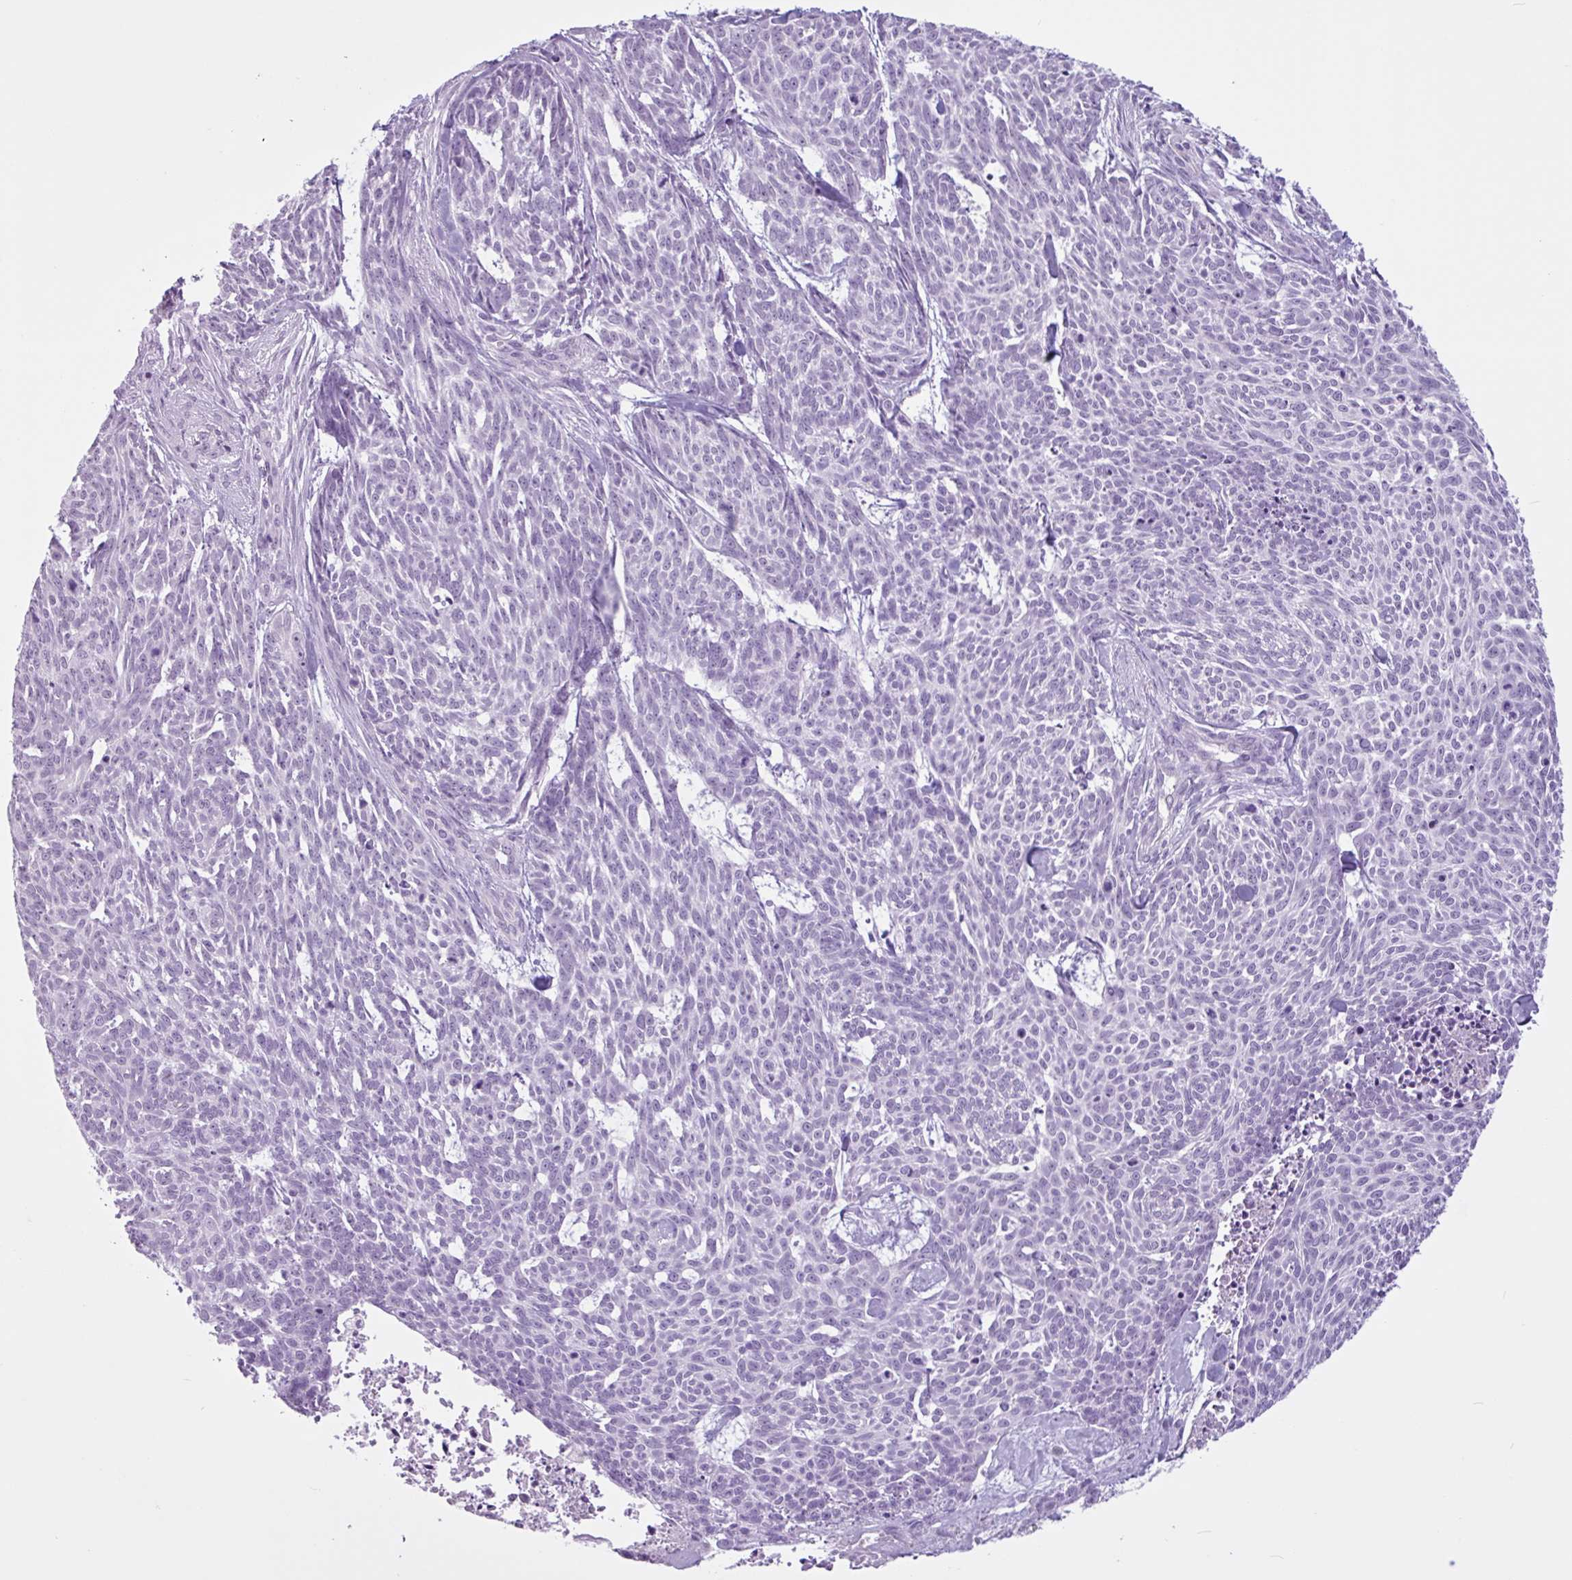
{"staining": {"intensity": "negative", "quantity": "none", "location": "none"}, "tissue": "skin cancer", "cell_type": "Tumor cells", "image_type": "cancer", "snomed": [{"axis": "morphology", "description": "Basal cell carcinoma"}, {"axis": "topography", "description": "Skin"}], "caption": "Tumor cells show no significant protein staining in skin cancer. (DAB (3,3'-diaminobenzidine) immunohistochemistry with hematoxylin counter stain).", "gene": "TMEM178A", "patient": {"sex": "female", "age": 93}}